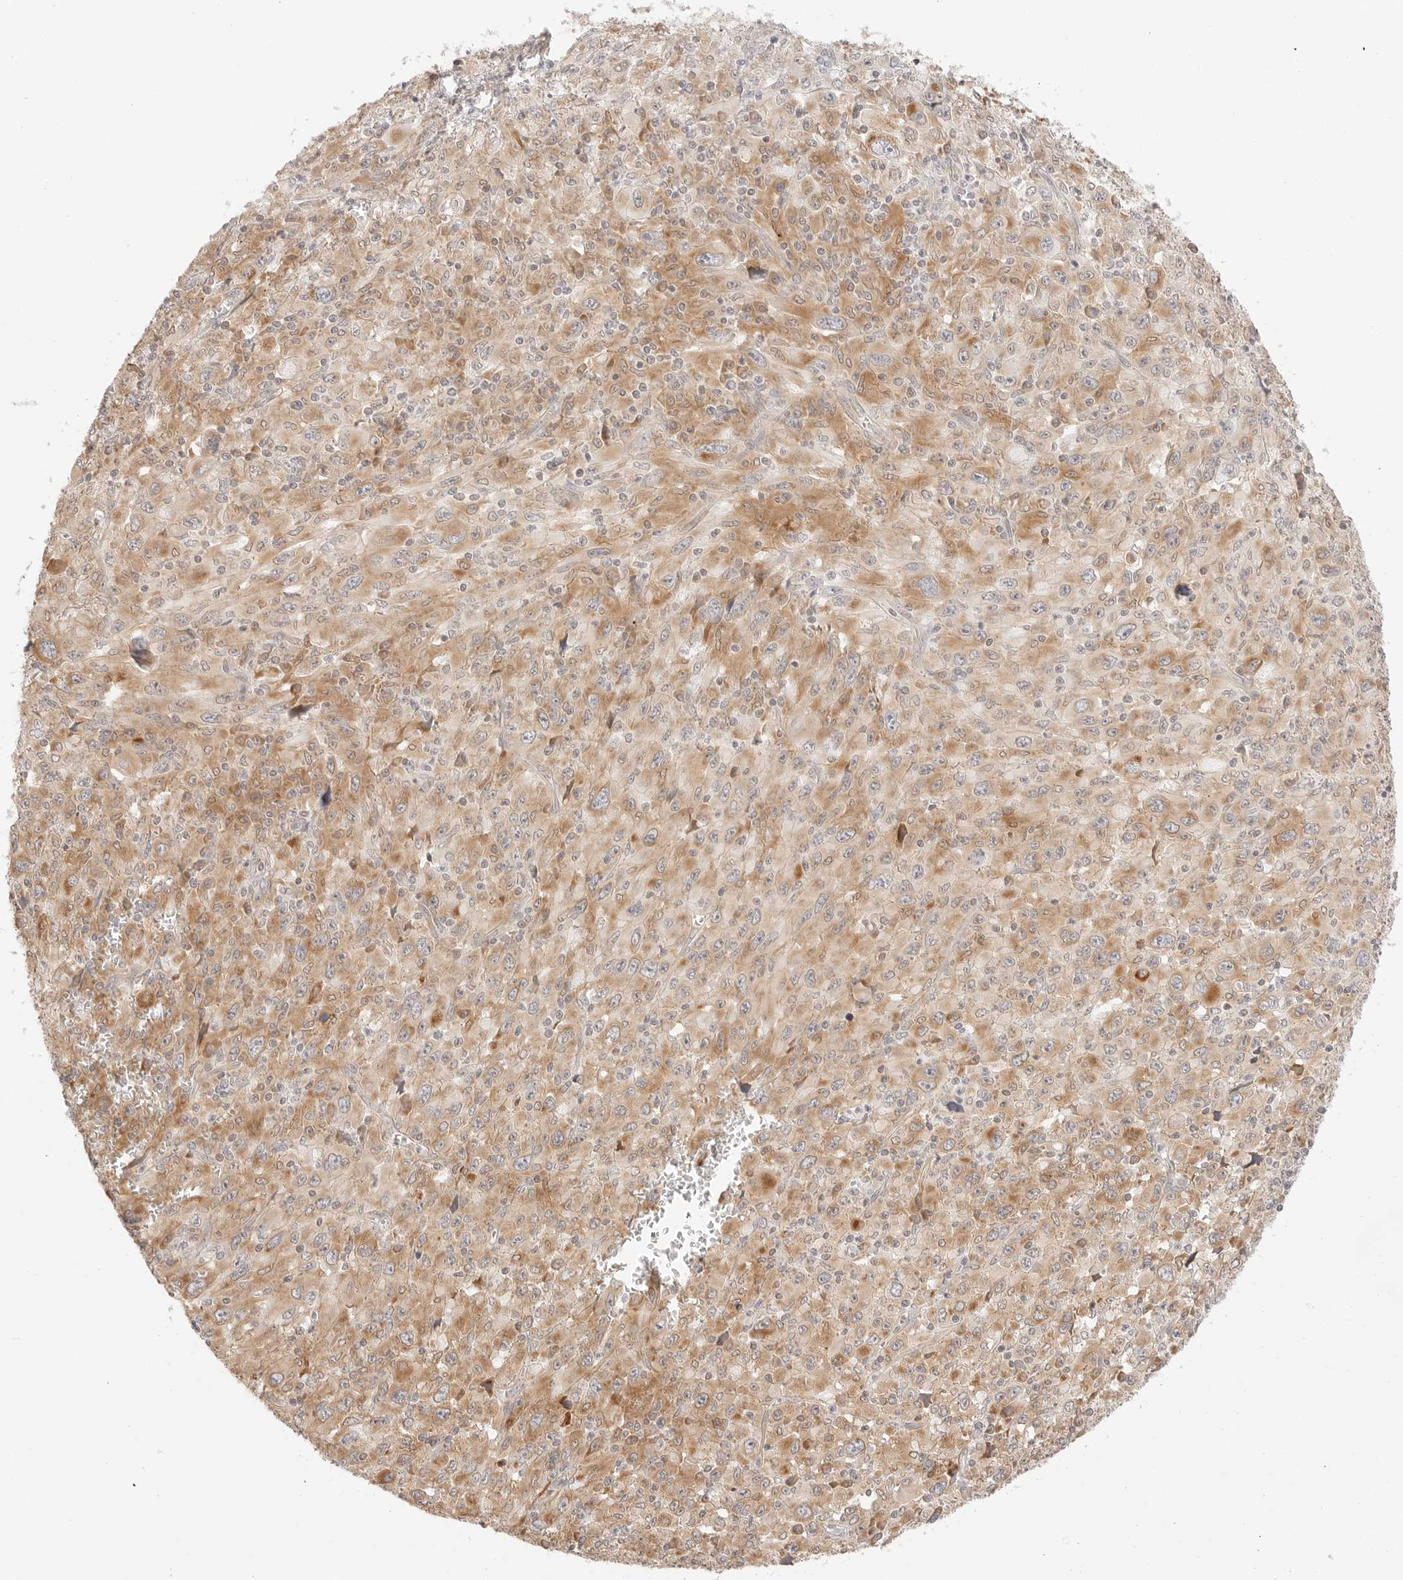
{"staining": {"intensity": "moderate", "quantity": ">75%", "location": "cytoplasmic/membranous"}, "tissue": "melanoma", "cell_type": "Tumor cells", "image_type": "cancer", "snomed": [{"axis": "morphology", "description": "Malignant melanoma, Metastatic site"}, {"axis": "topography", "description": "Skin"}], "caption": "This is a histology image of immunohistochemistry staining of melanoma, which shows moderate expression in the cytoplasmic/membranous of tumor cells.", "gene": "ERO1B", "patient": {"sex": "female", "age": 56}}